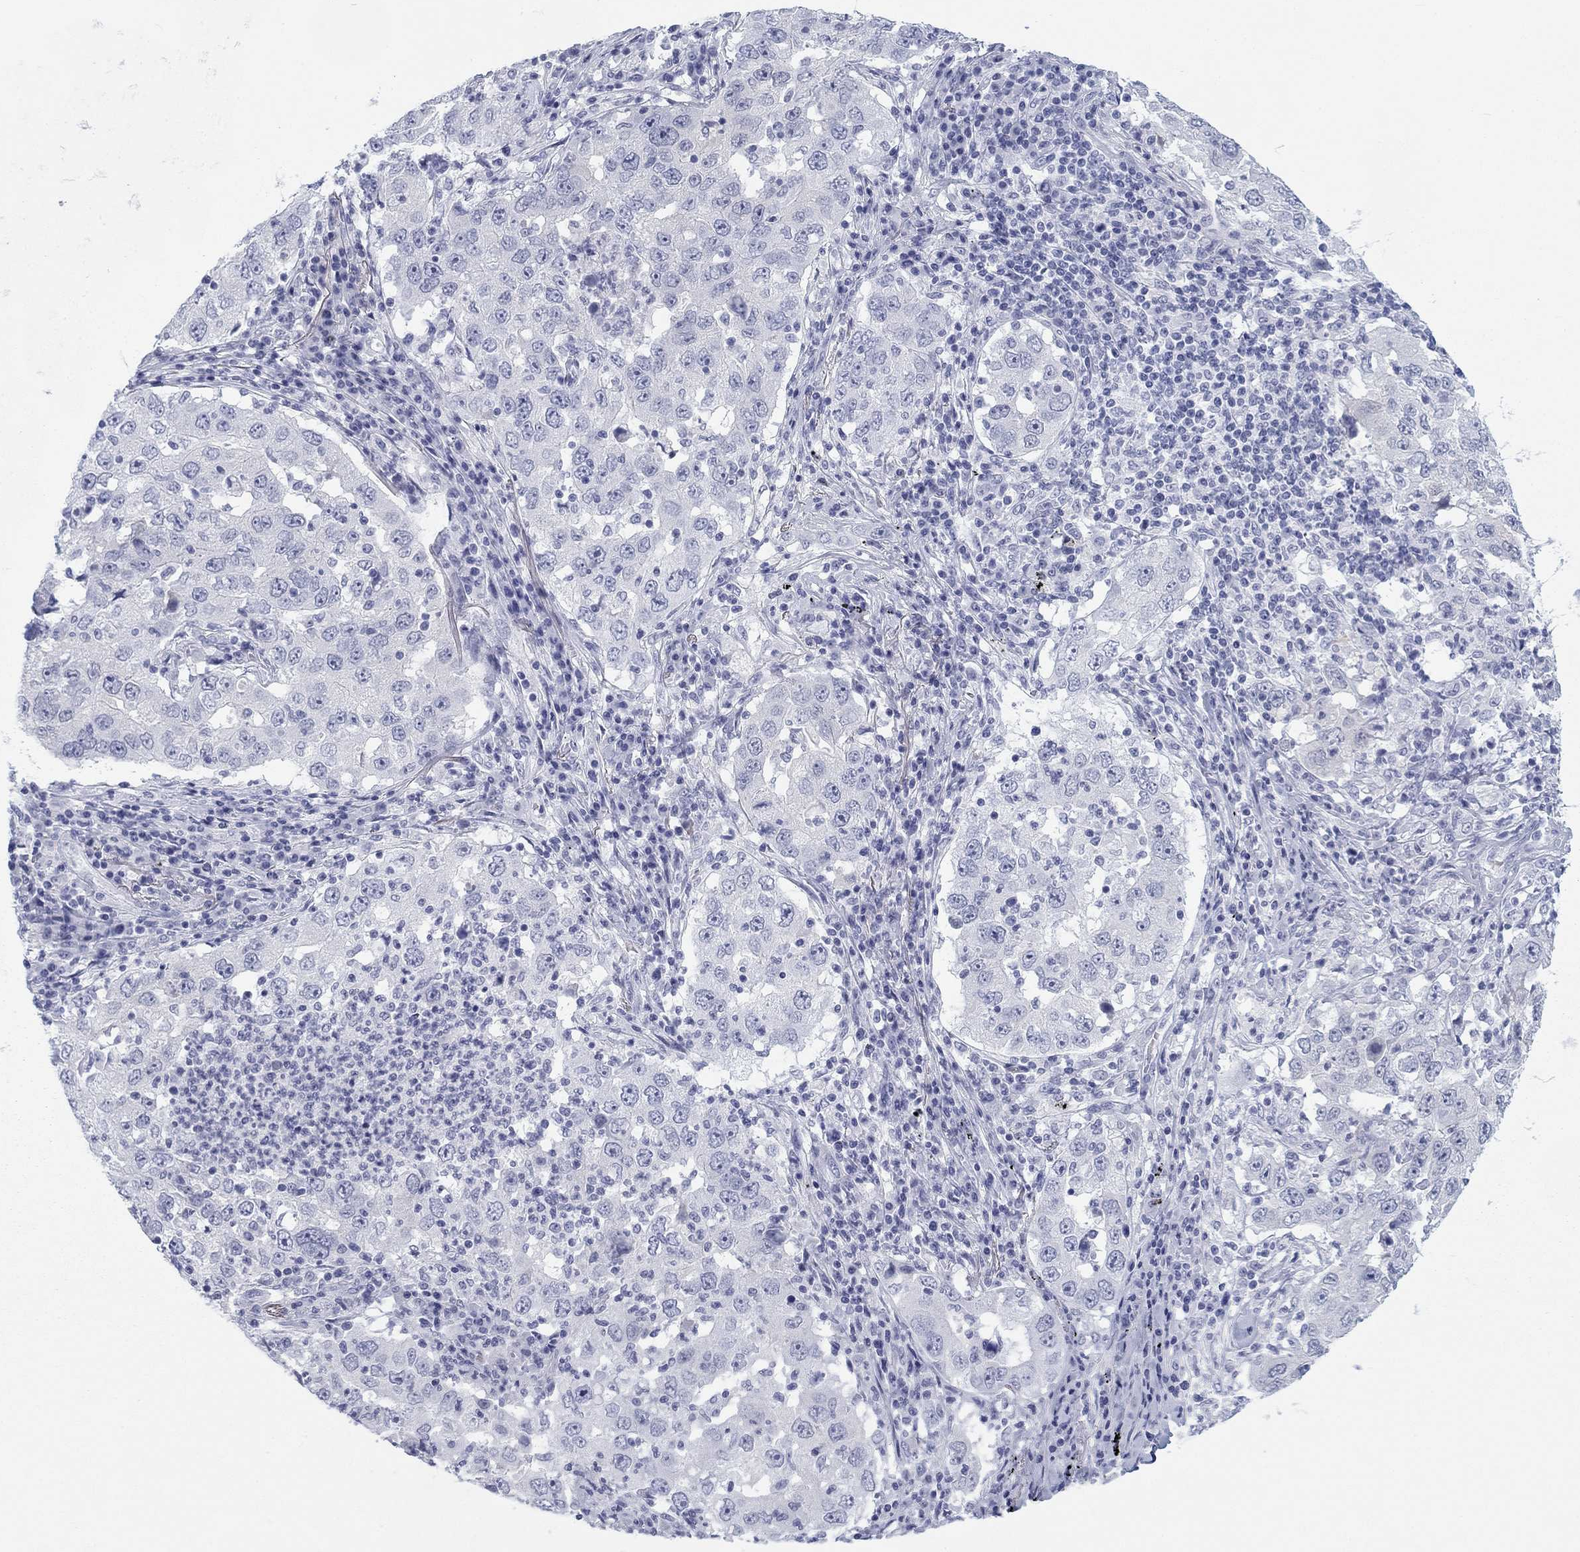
{"staining": {"intensity": "negative", "quantity": "none", "location": "none"}, "tissue": "lung cancer", "cell_type": "Tumor cells", "image_type": "cancer", "snomed": [{"axis": "morphology", "description": "Adenocarcinoma, NOS"}, {"axis": "topography", "description": "Lung"}], "caption": "Immunohistochemistry histopathology image of lung cancer stained for a protein (brown), which exhibits no positivity in tumor cells. (DAB (3,3'-diaminobenzidine) immunohistochemistry (IHC) visualized using brightfield microscopy, high magnification).", "gene": "CALB1", "patient": {"sex": "male", "age": 73}}